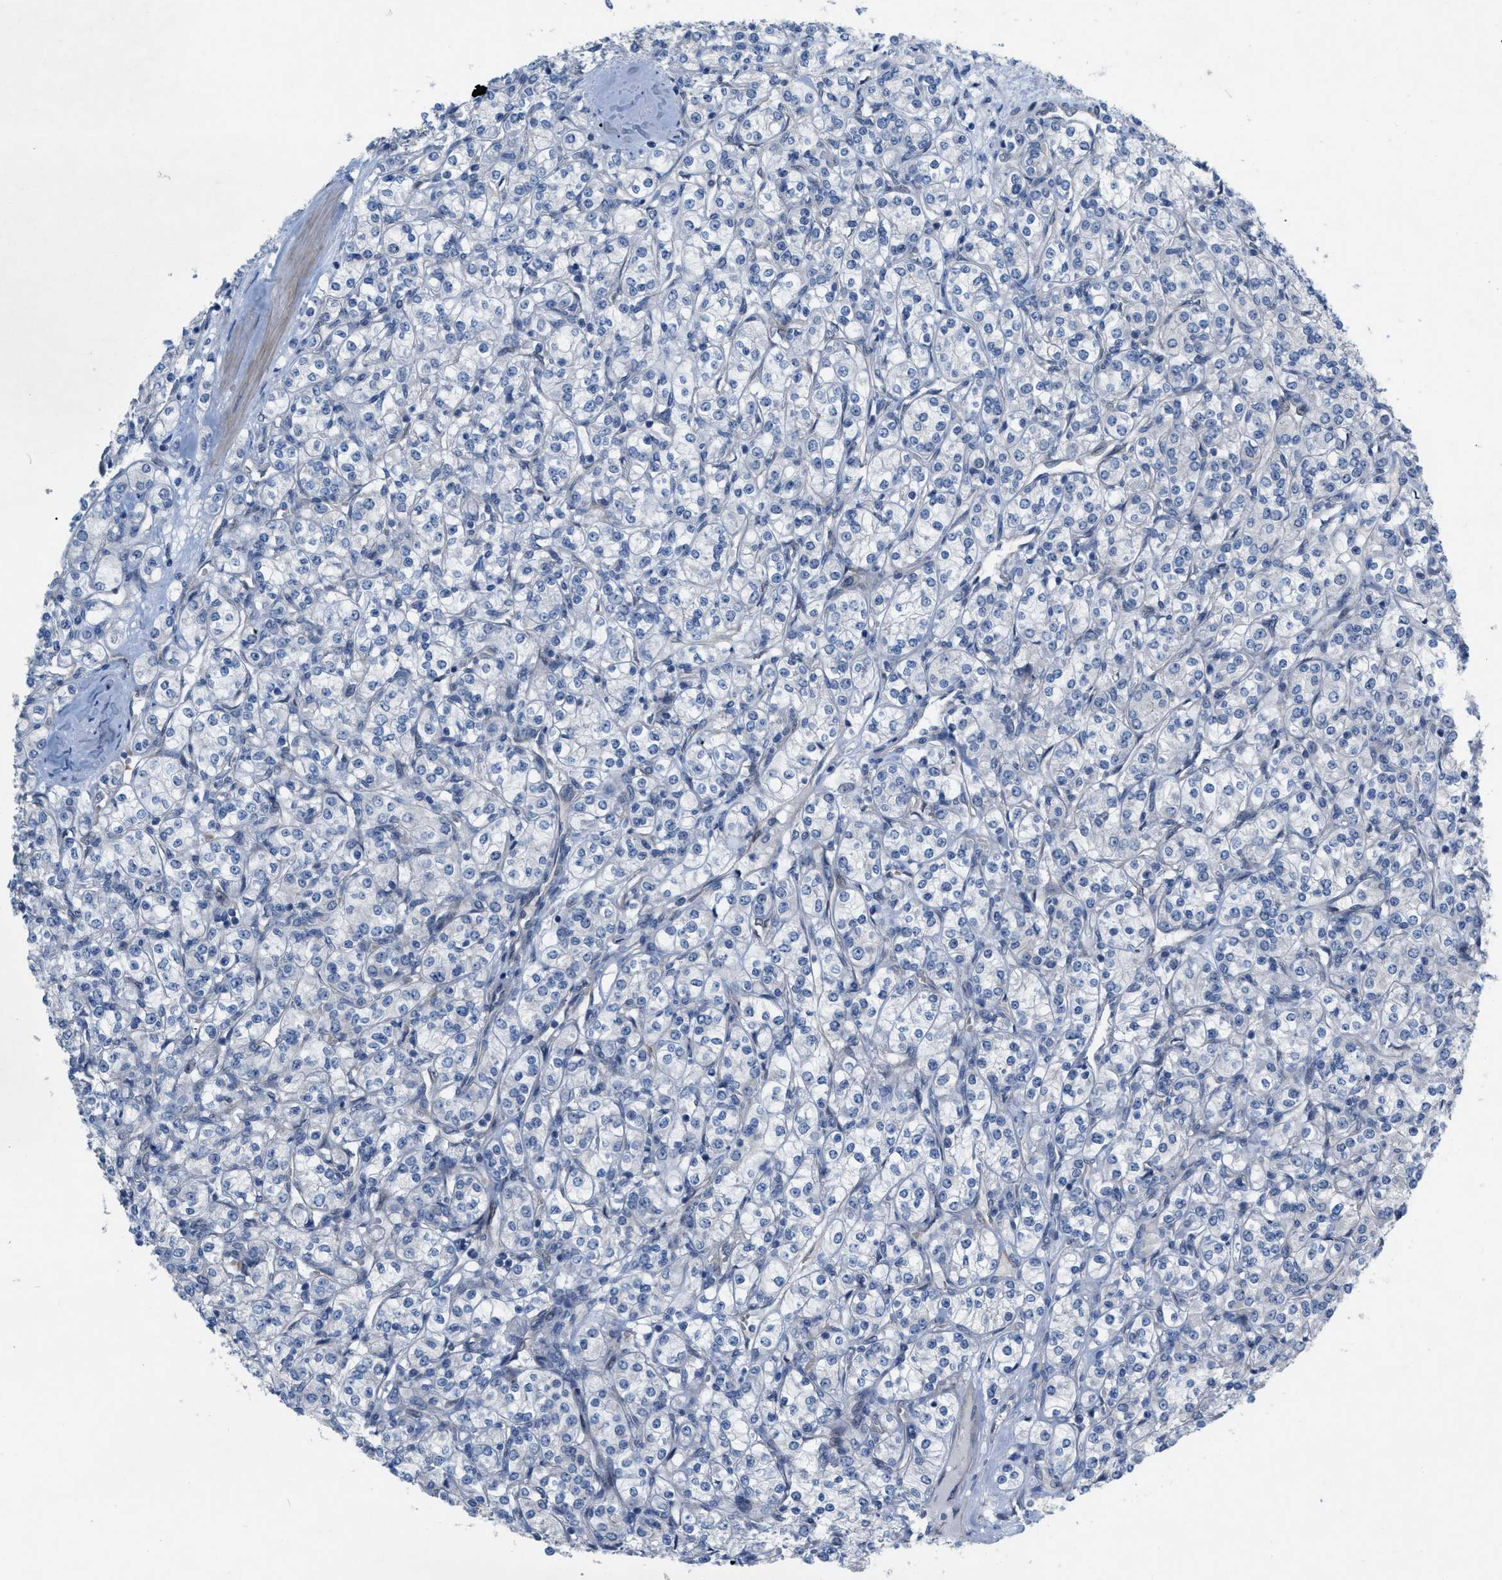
{"staining": {"intensity": "negative", "quantity": "none", "location": "none"}, "tissue": "renal cancer", "cell_type": "Tumor cells", "image_type": "cancer", "snomed": [{"axis": "morphology", "description": "Adenocarcinoma, NOS"}, {"axis": "topography", "description": "Kidney"}], "caption": "Immunohistochemical staining of adenocarcinoma (renal) displays no significant staining in tumor cells.", "gene": "NDEL1", "patient": {"sex": "male", "age": 77}}